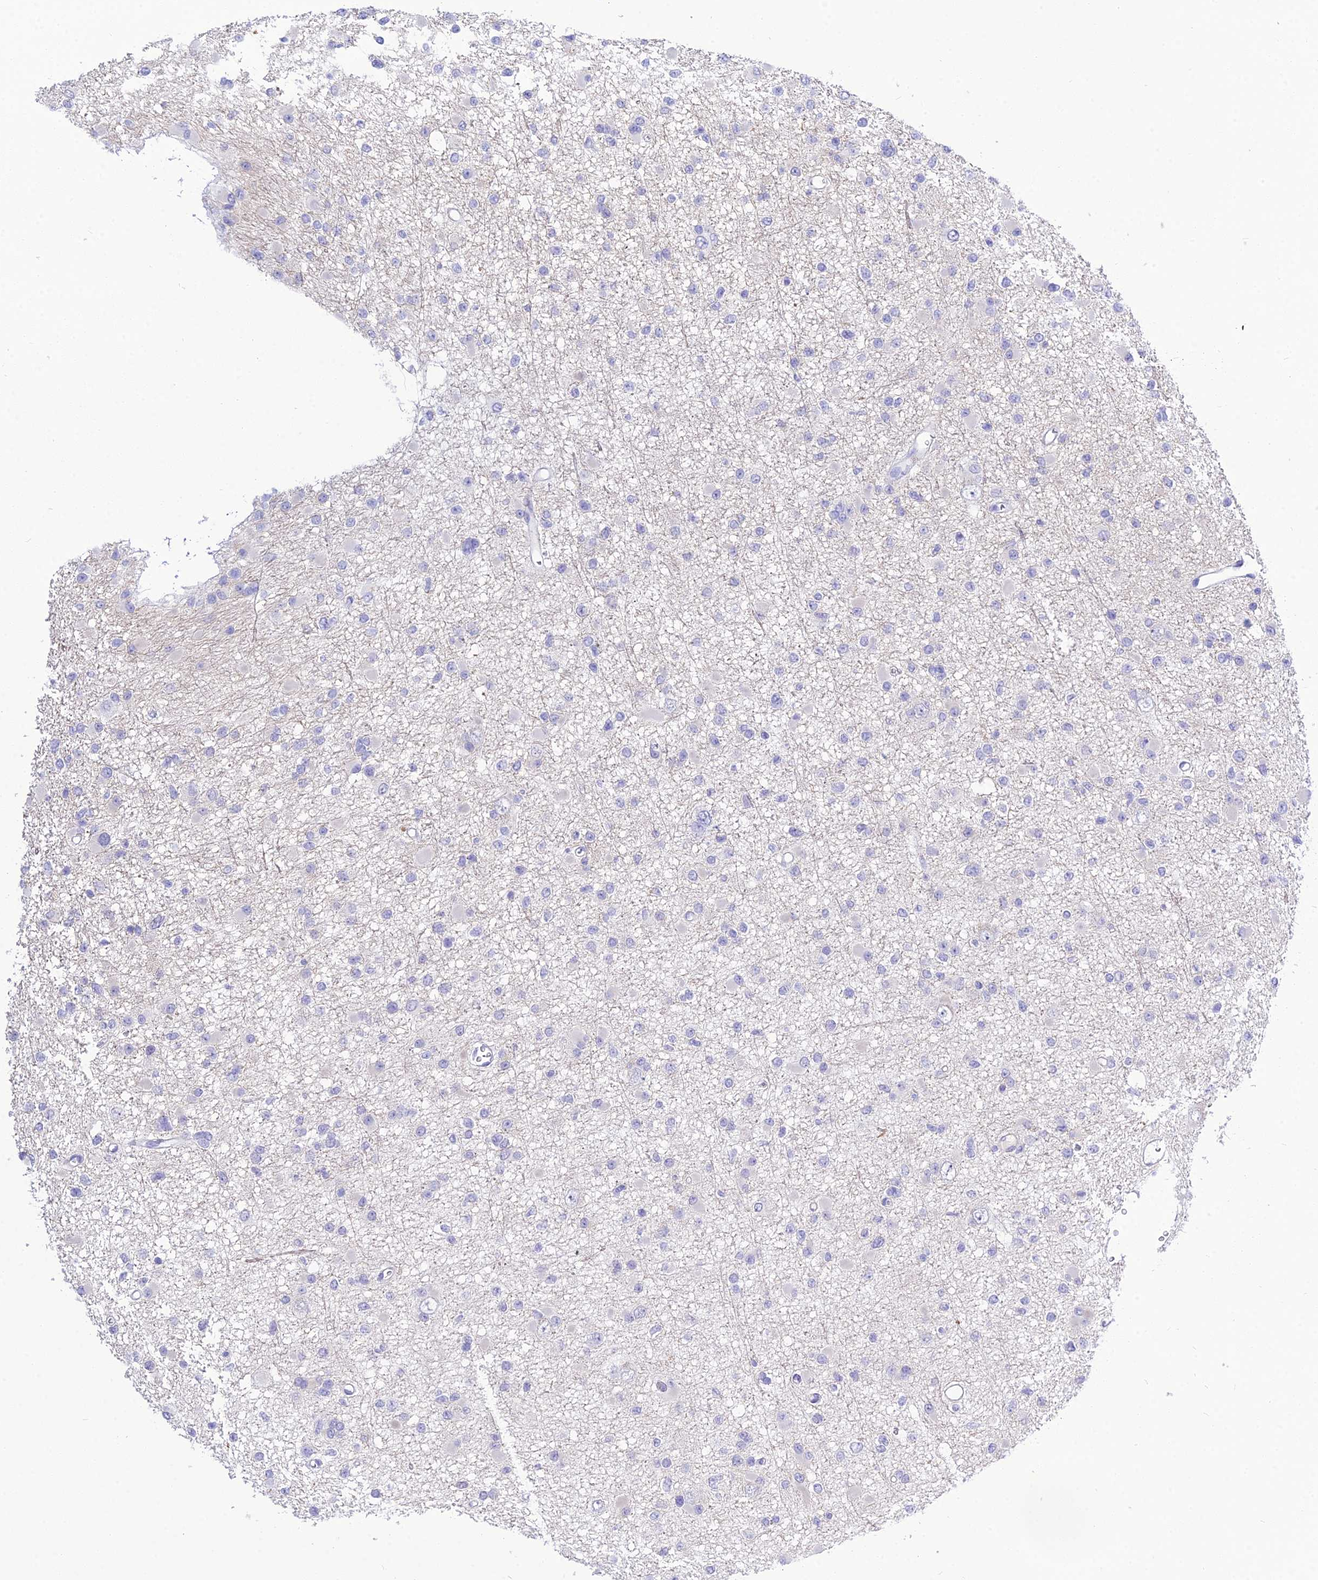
{"staining": {"intensity": "negative", "quantity": "none", "location": "none"}, "tissue": "glioma", "cell_type": "Tumor cells", "image_type": "cancer", "snomed": [{"axis": "morphology", "description": "Glioma, malignant, Low grade"}, {"axis": "topography", "description": "Brain"}], "caption": "DAB (3,3'-diaminobenzidine) immunohistochemical staining of glioma reveals no significant staining in tumor cells.", "gene": "DEFB107A", "patient": {"sex": "female", "age": 22}}